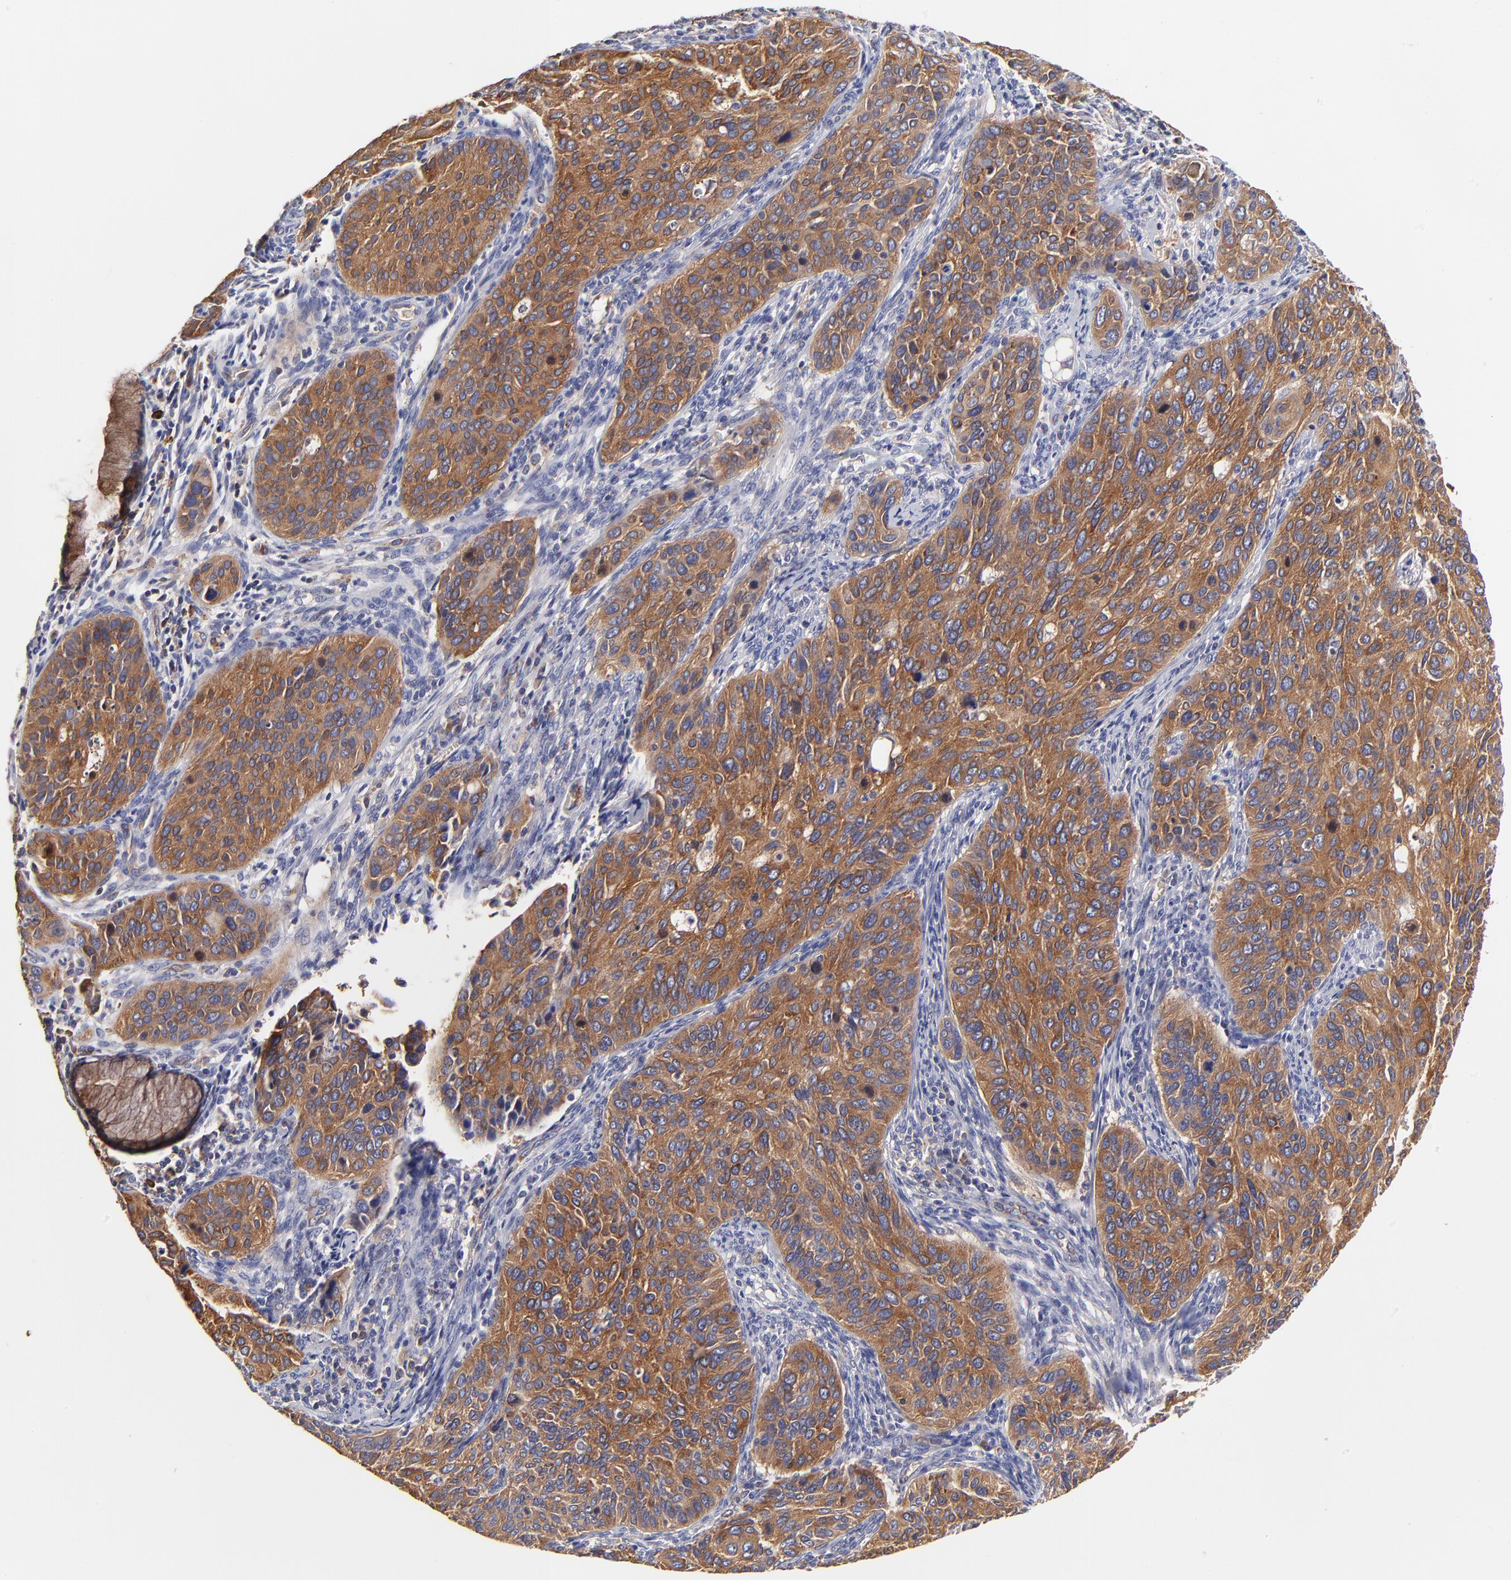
{"staining": {"intensity": "moderate", "quantity": ">75%", "location": "cytoplasmic/membranous"}, "tissue": "cervical cancer", "cell_type": "Tumor cells", "image_type": "cancer", "snomed": [{"axis": "morphology", "description": "Squamous cell carcinoma, NOS"}, {"axis": "topography", "description": "Cervix"}], "caption": "A medium amount of moderate cytoplasmic/membranous staining is present in approximately >75% of tumor cells in squamous cell carcinoma (cervical) tissue.", "gene": "CD2AP", "patient": {"sex": "female", "age": 57}}